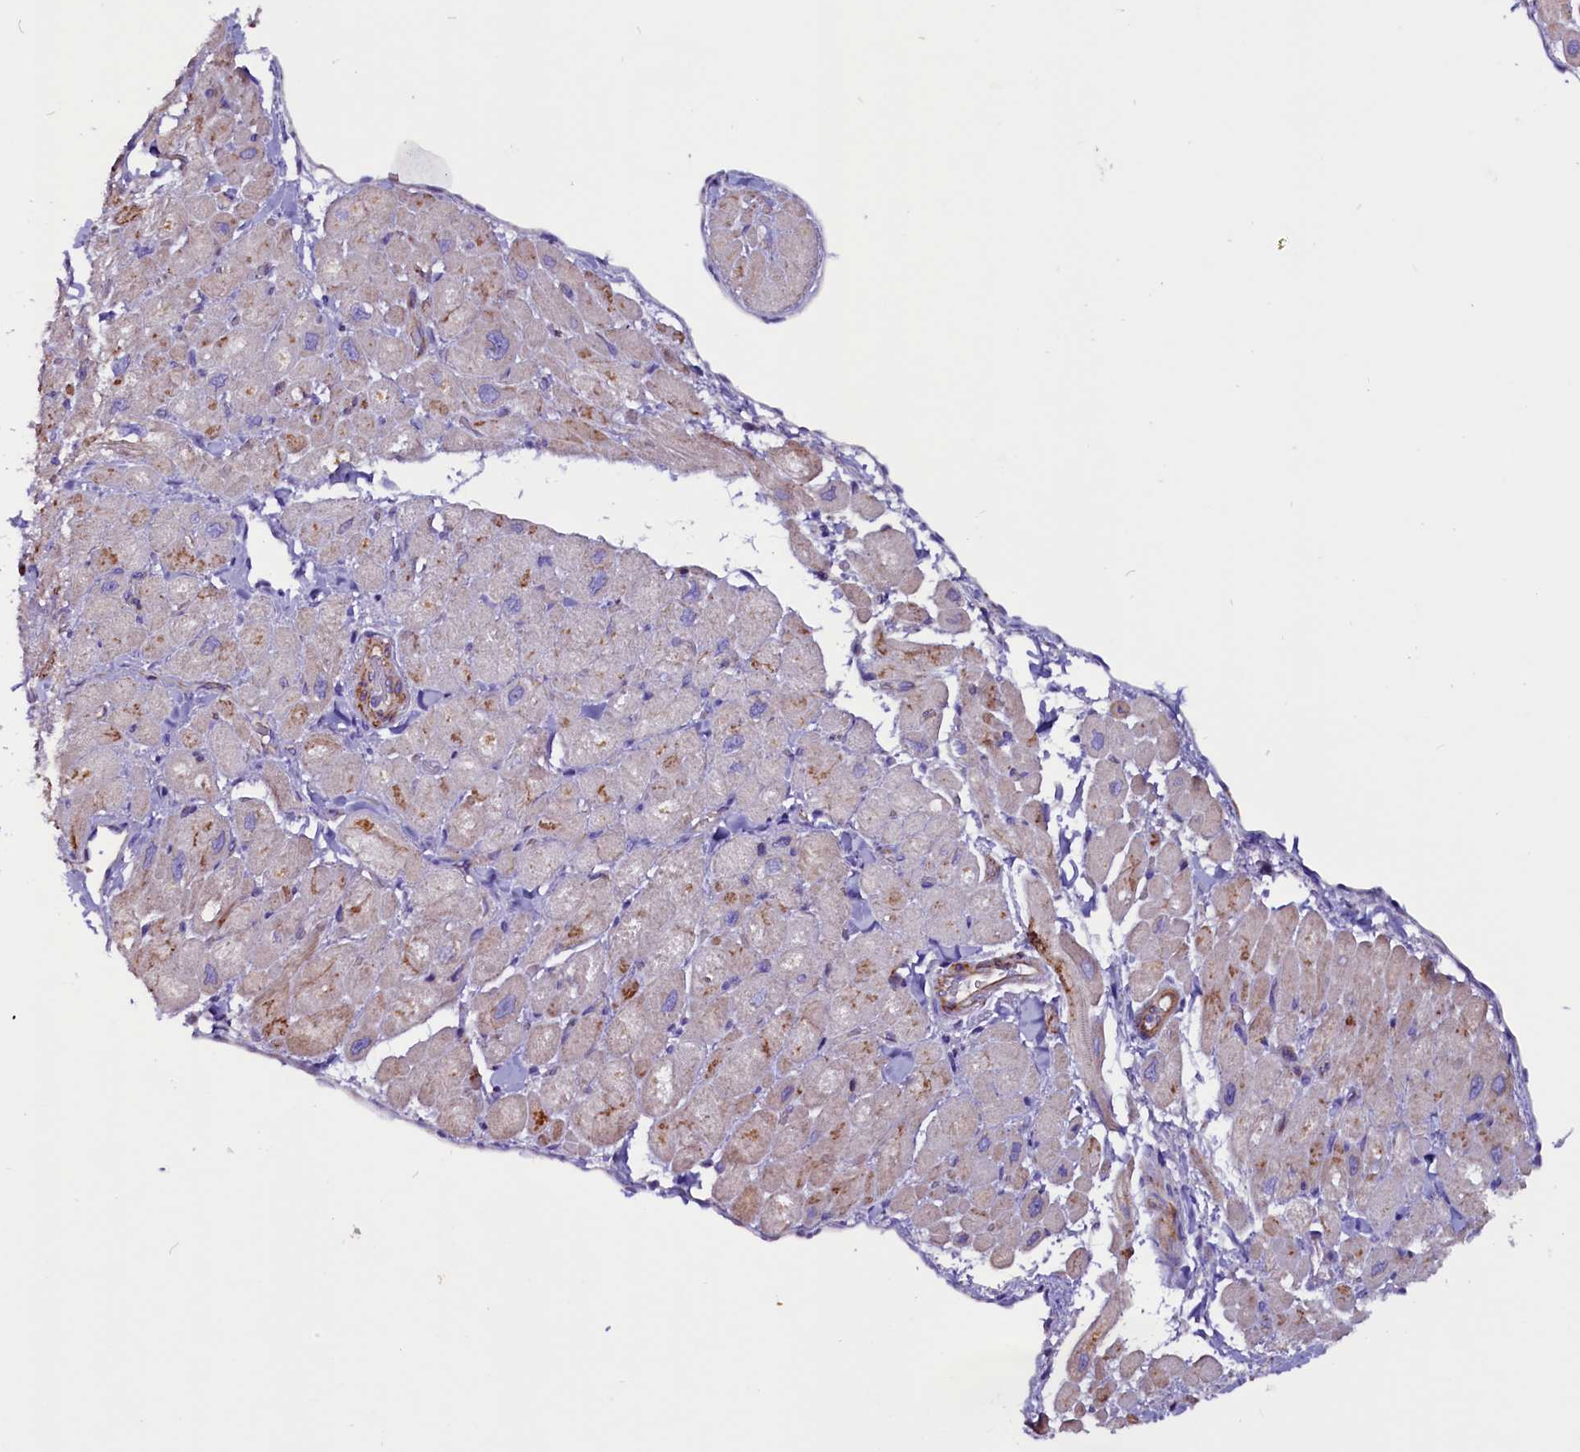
{"staining": {"intensity": "moderate", "quantity": "<25%", "location": "cytoplasmic/membranous"}, "tissue": "heart muscle", "cell_type": "Cardiomyocytes", "image_type": "normal", "snomed": [{"axis": "morphology", "description": "Normal tissue, NOS"}, {"axis": "topography", "description": "Heart"}], "caption": "The image reveals immunohistochemical staining of normal heart muscle. There is moderate cytoplasmic/membranous staining is identified in about <25% of cardiomyocytes.", "gene": "ZNF749", "patient": {"sex": "male", "age": 65}}